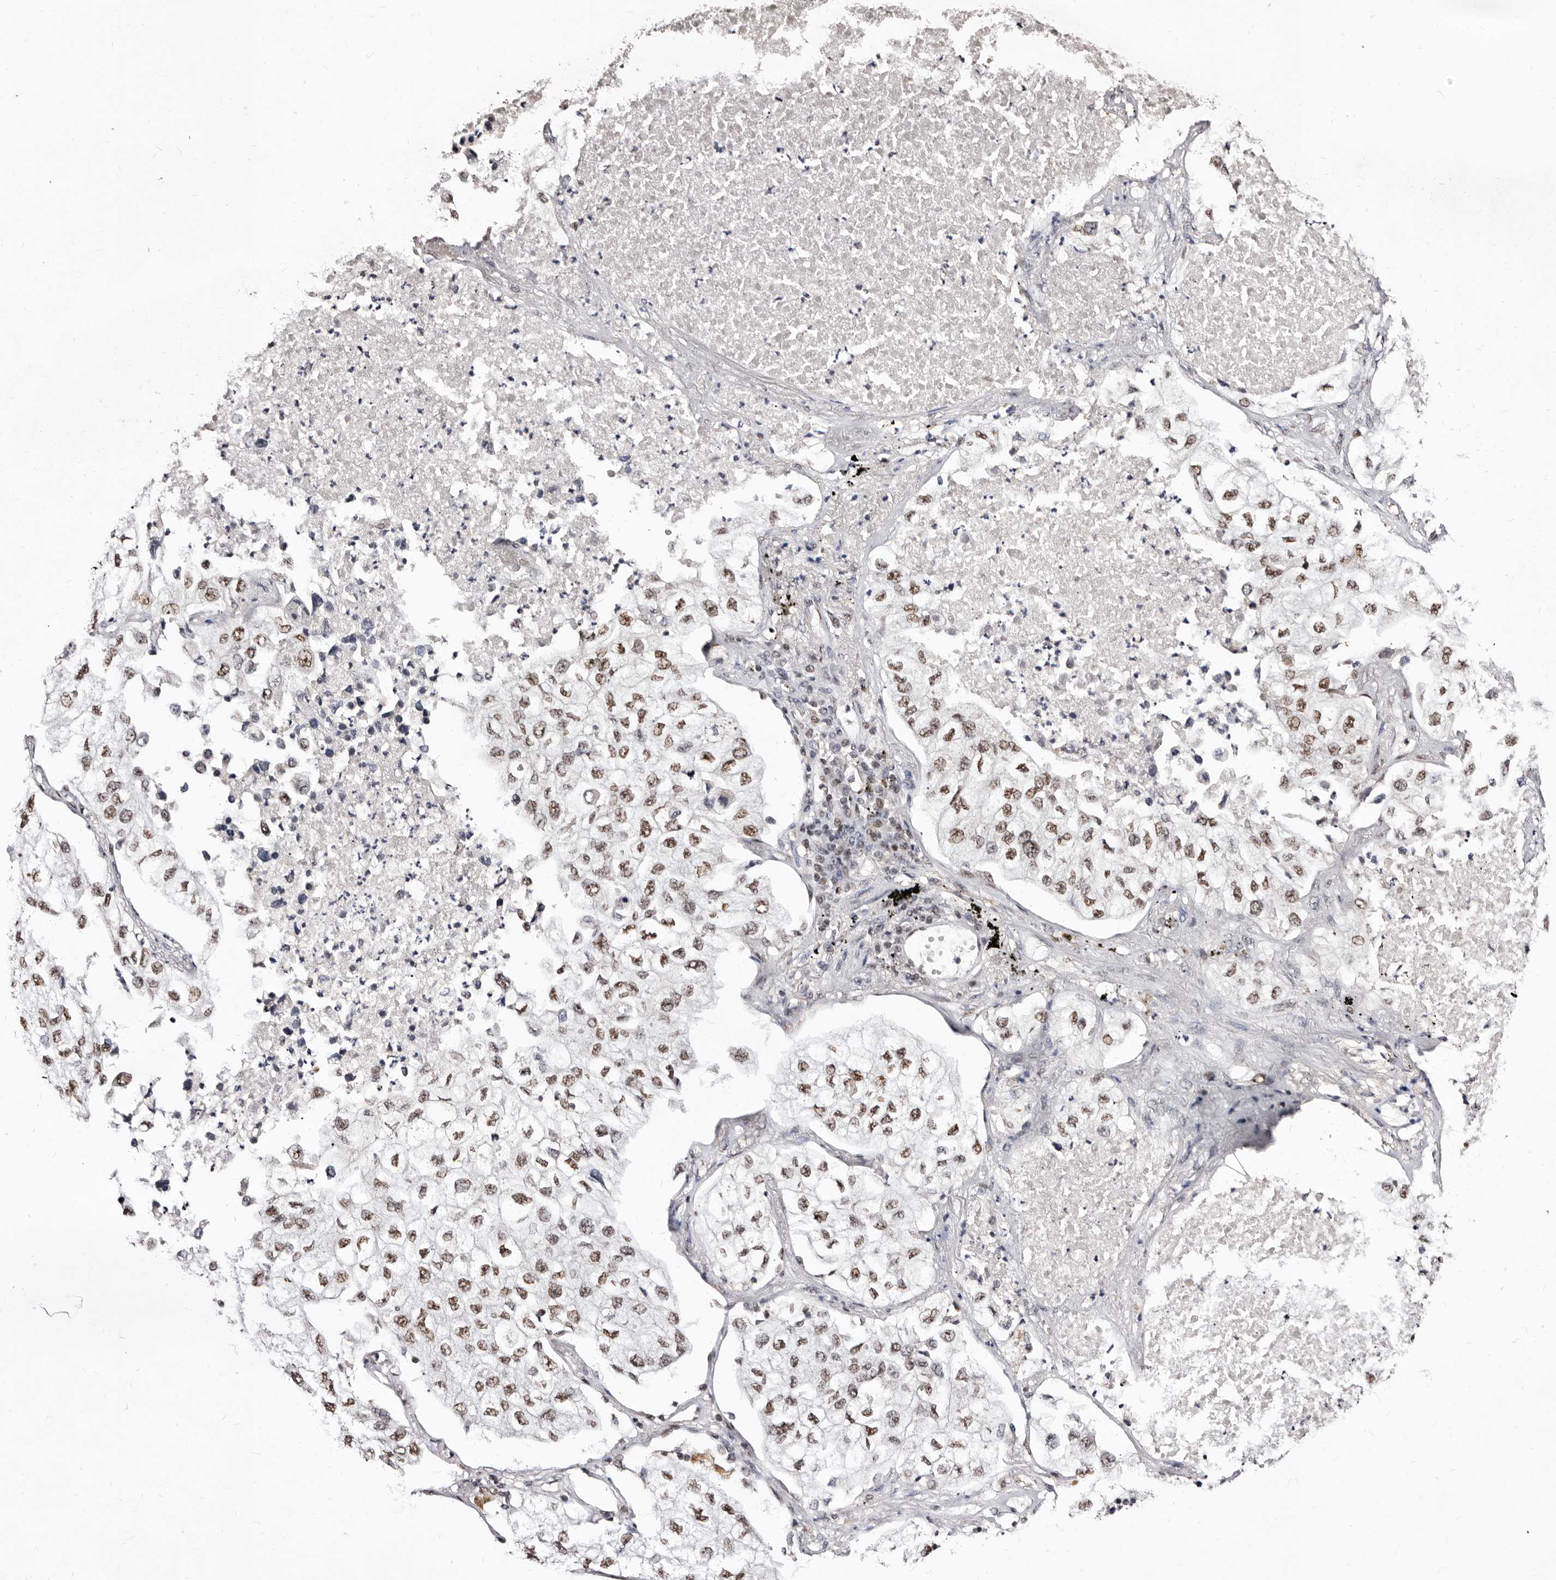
{"staining": {"intensity": "moderate", "quantity": ">75%", "location": "nuclear"}, "tissue": "lung cancer", "cell_type": "Tumor cells", "image_type": "cancer", "snomed": [{"axis": "morphology", "description": "Adenocarcinoma, NOS"}, {"axis": "topography", "description": "Lung"}], "caption": "Tumor cells show medium levels of moderate nuclear staining in approximately >75% of cells in lung cancer.", "gene": "ANAPC11", "patient": {"sex": "male", "age": 63}}